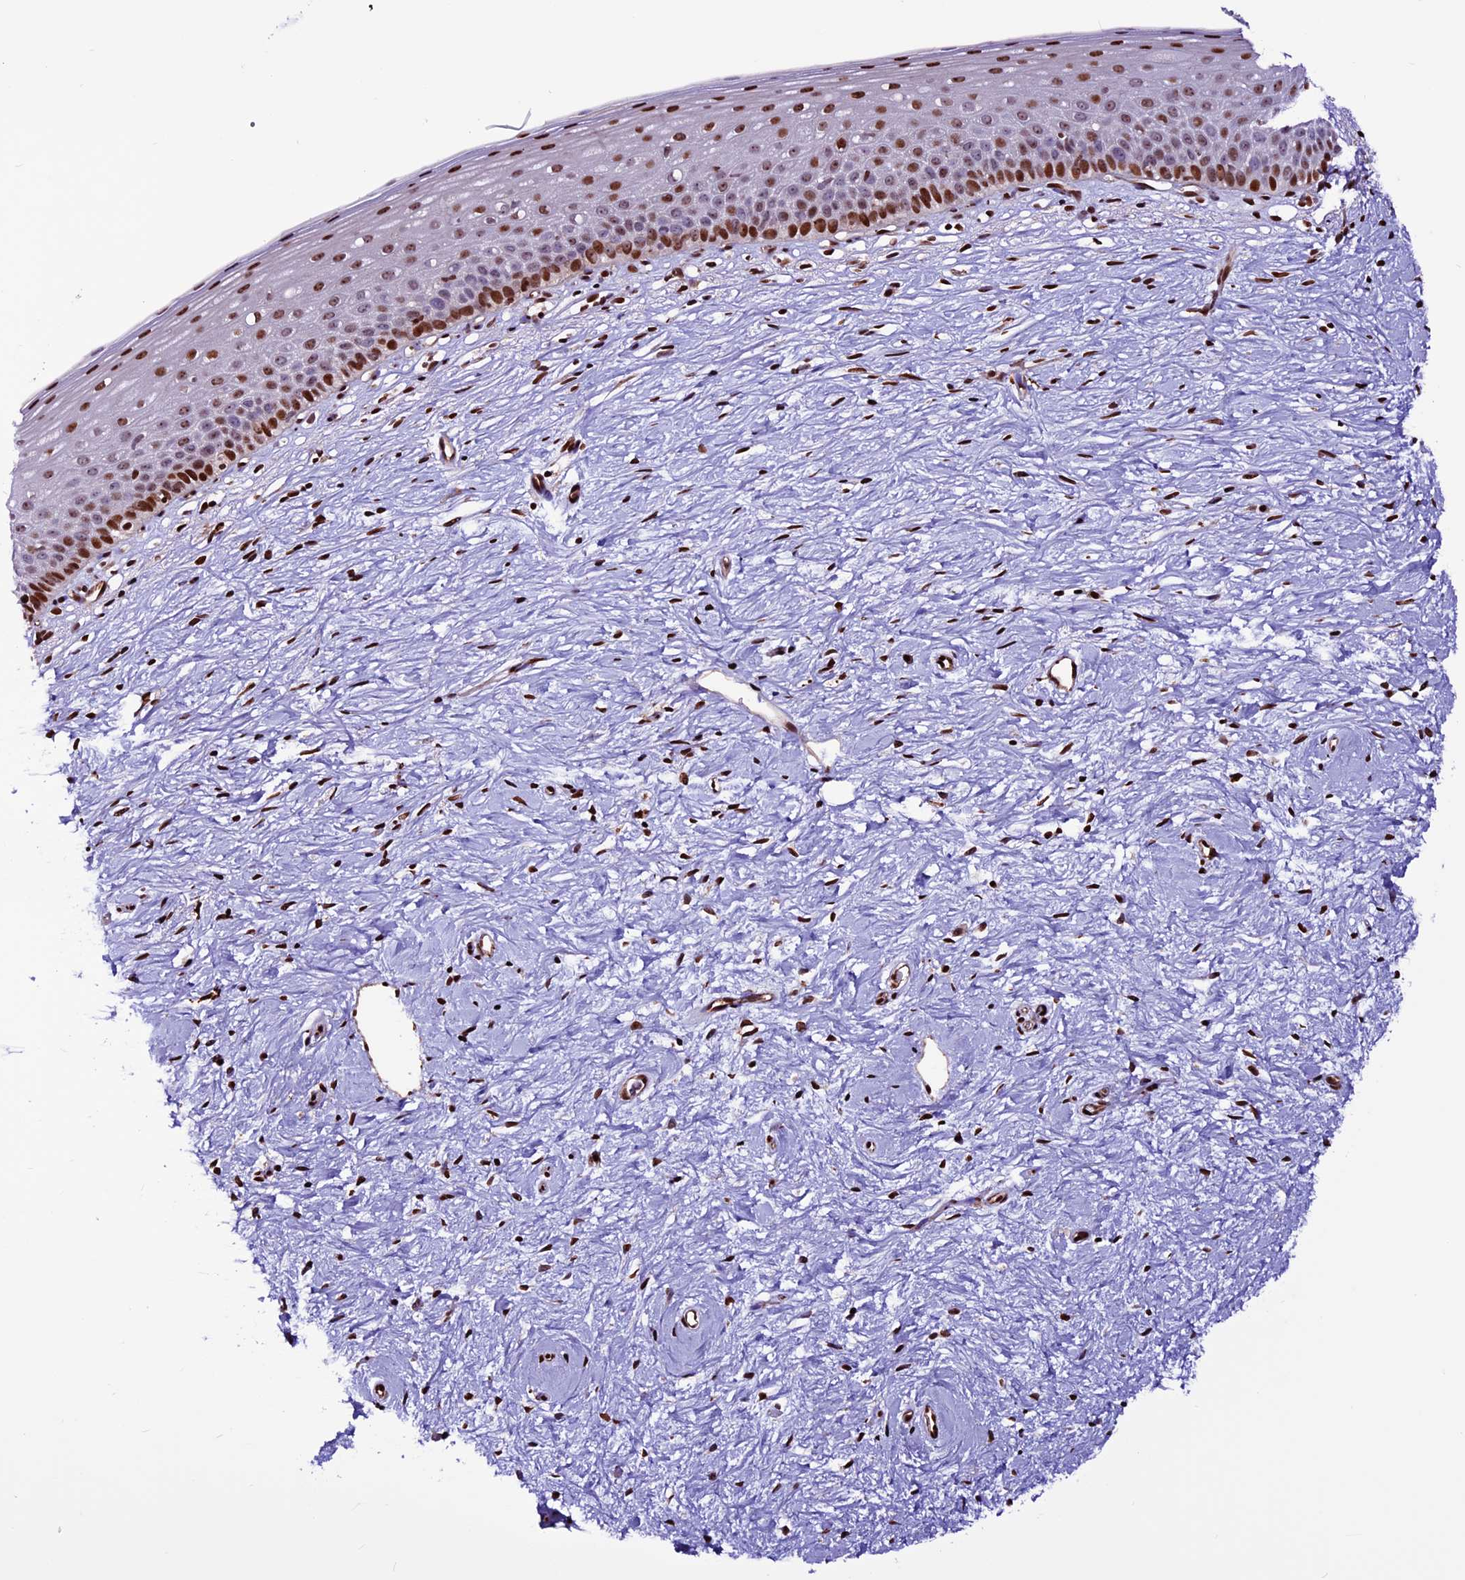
{"staining": {"intensity": "strong", "quantity": ">75%", "location": "cytoplasmic/membranous,nuclear"}, "tissue": "cervix", "cell_type": "Glandular cells", "image_type": "normal", "snomed": [{"axis": "morphology", "description": "Normal tissue, NOS"}, {"axis": "topography", "description": "Cervix"}], "caption": "The image demonstrates staining of unremarkable cervix, revealing strong cytoplasmic/membranous,nuclear protein positivity (brown color) within glandular cells.", "gene": "RINL", "patient": {"sex": "female", "age": 57}}